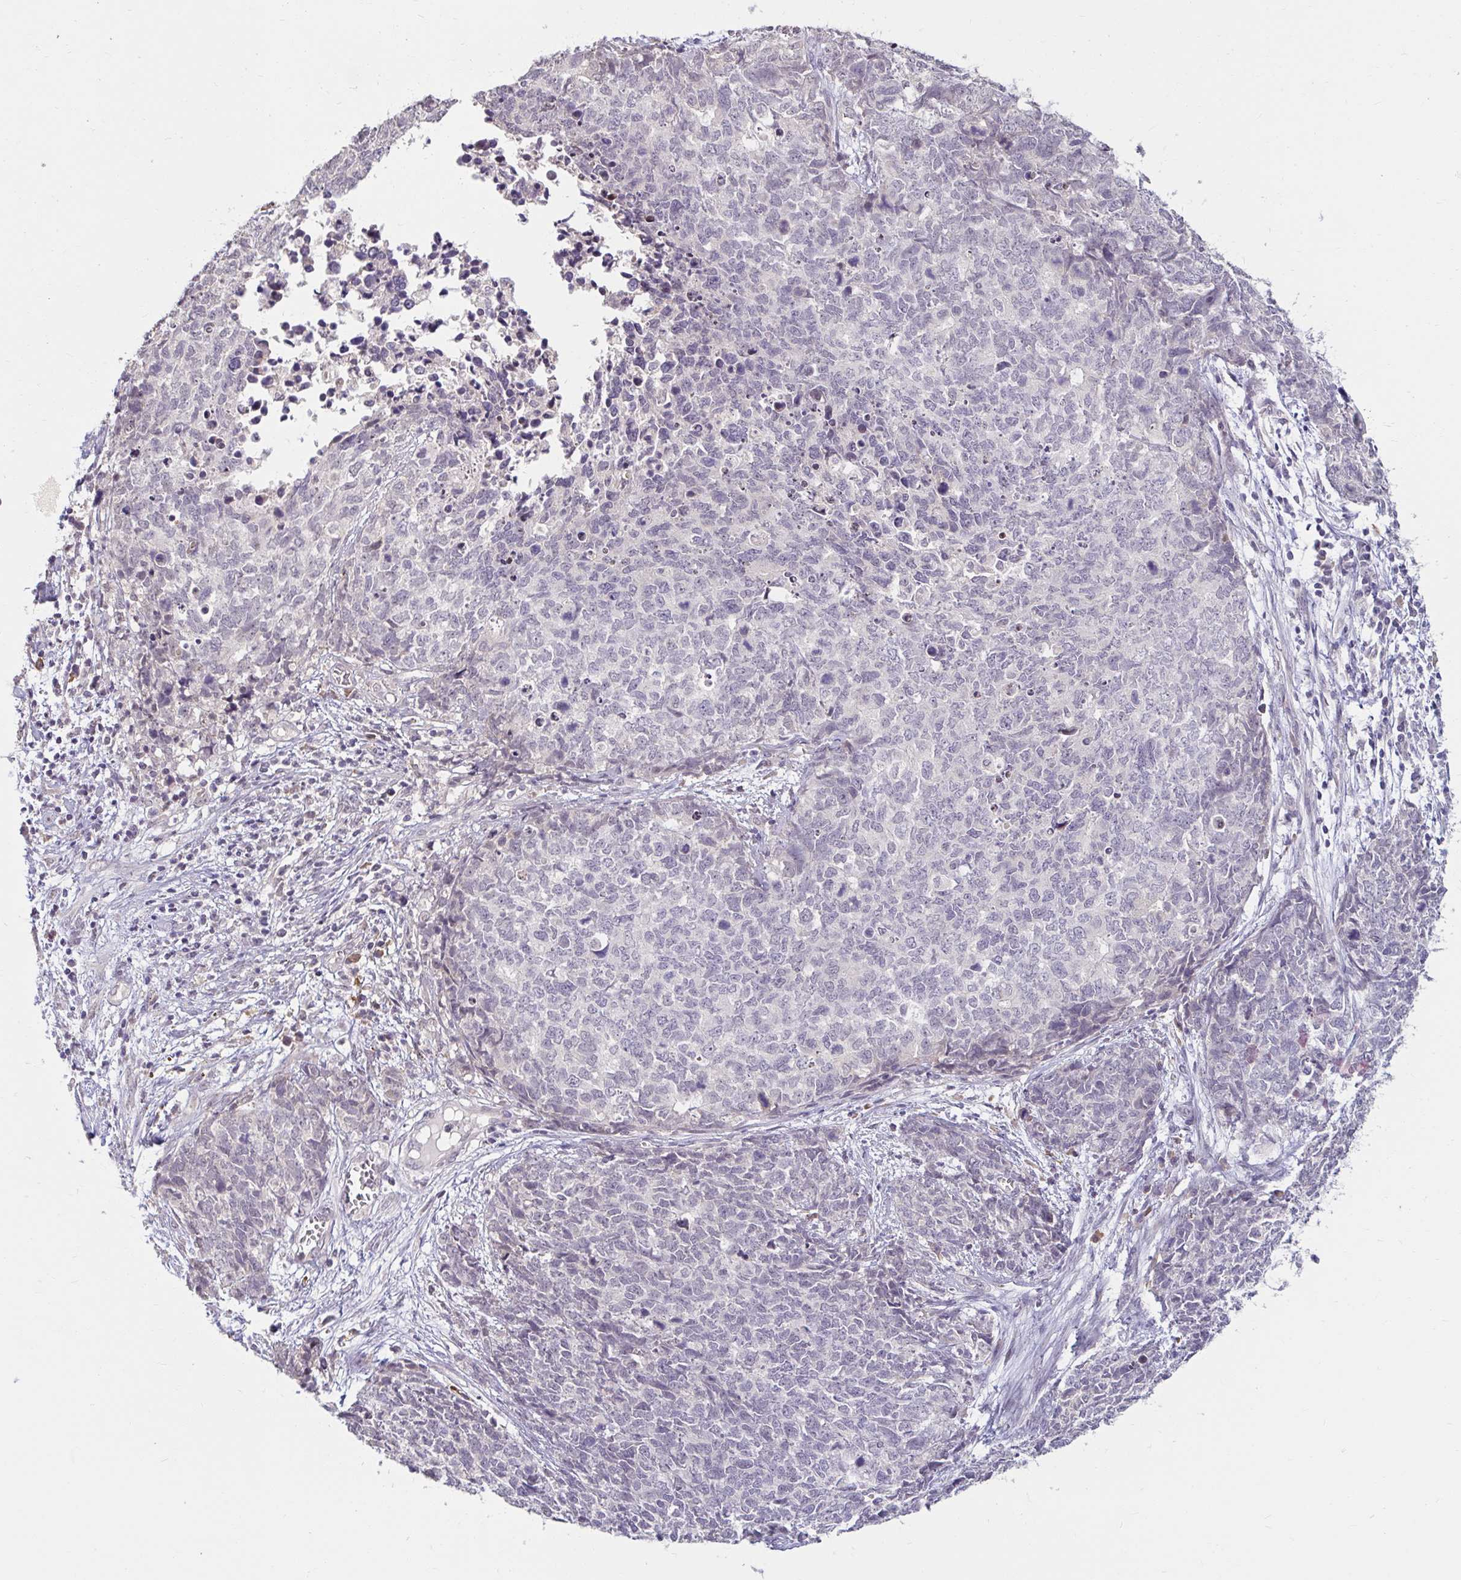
{"staining": {"intensity": "negative", "quantity": "none", "location": "none"}, "tissue": "cervical cancer", "cell_type": "Tumor cells", "image_type": "cancer", "snomed": [{"axis": "morphology", "description": "Adenocarcinoma, NOS"}, {"axis": "topography", "description": "Cervix"}], "caption": "Immunohistochemistry (IHC) of human cervical adenocarcinoma shows no staining in tumor cells. (DAB (3,3'-diaminobenzidine) immunohistochemistry visualized using brightfield microscopy, high magnification).", "gene": "DDN", "patient": {"sex": "female", "age": 63}}